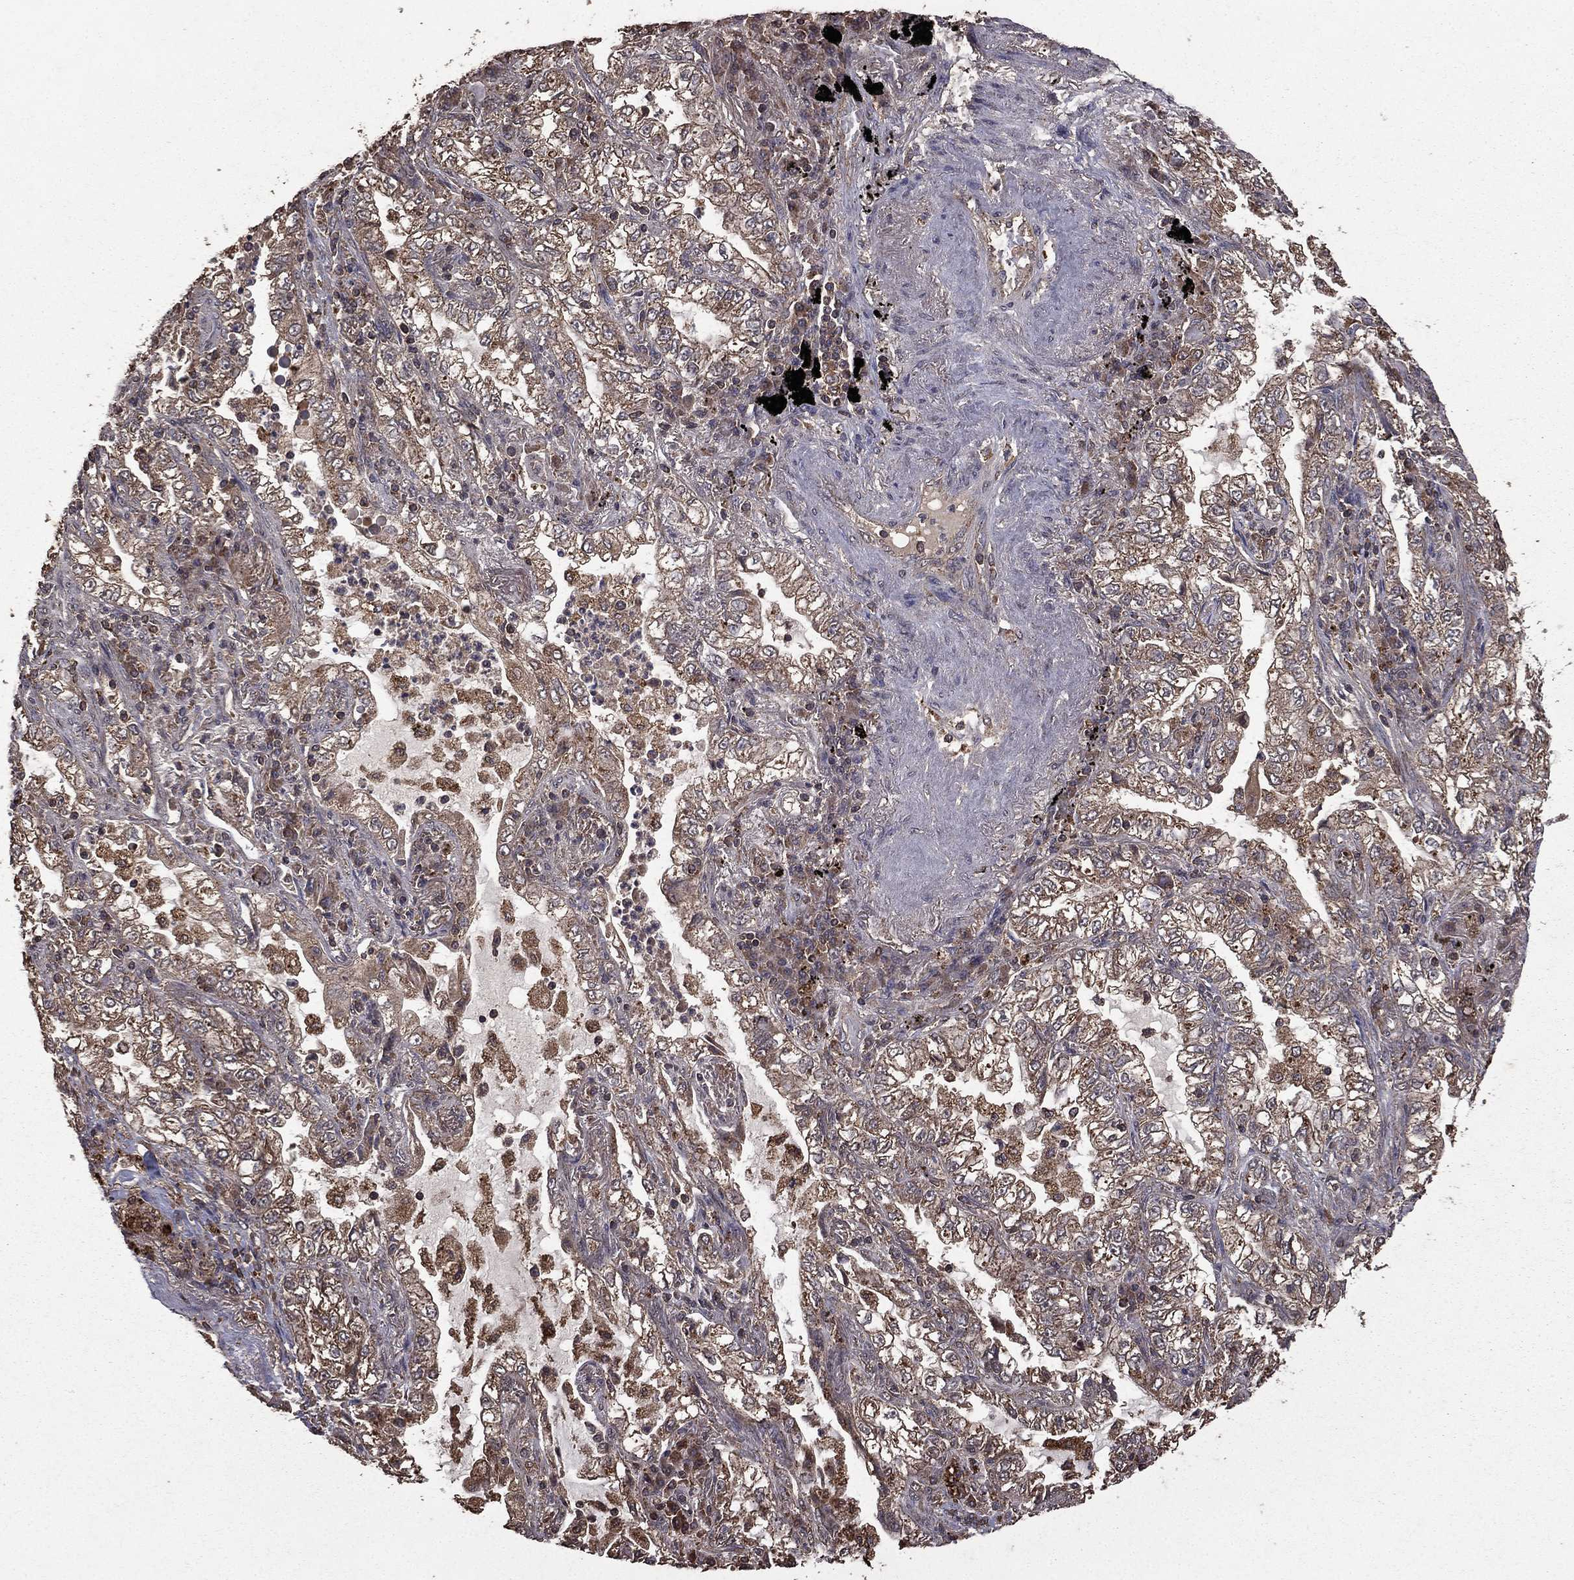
{"staining": {"intensity": "weak", "quantity": "25%-75%", "location": "cytoplasmic/membranous"}, "tissue": "lung cancer", "cell_type": "Tumor cells", "image_type": "cancer", "snomed": [{"axis": "morphology", "description": "Adenocarcinoma, NOS"}, {"axis": "topography", "description": "Lung"}], "caption": "High-magnification brightfield microscopy of lung cancer (adenocarcinoma) stained with DAB (3,3'-diaminobenzidine) (brown) and counterstained with hematoxylin (blue). tumor cells exhibit weak cytoplasmic/membranous expression is present in about25%-75% of cells.", "gene": "BIRC6", "patient": {"sex": "female", "age": 73}}